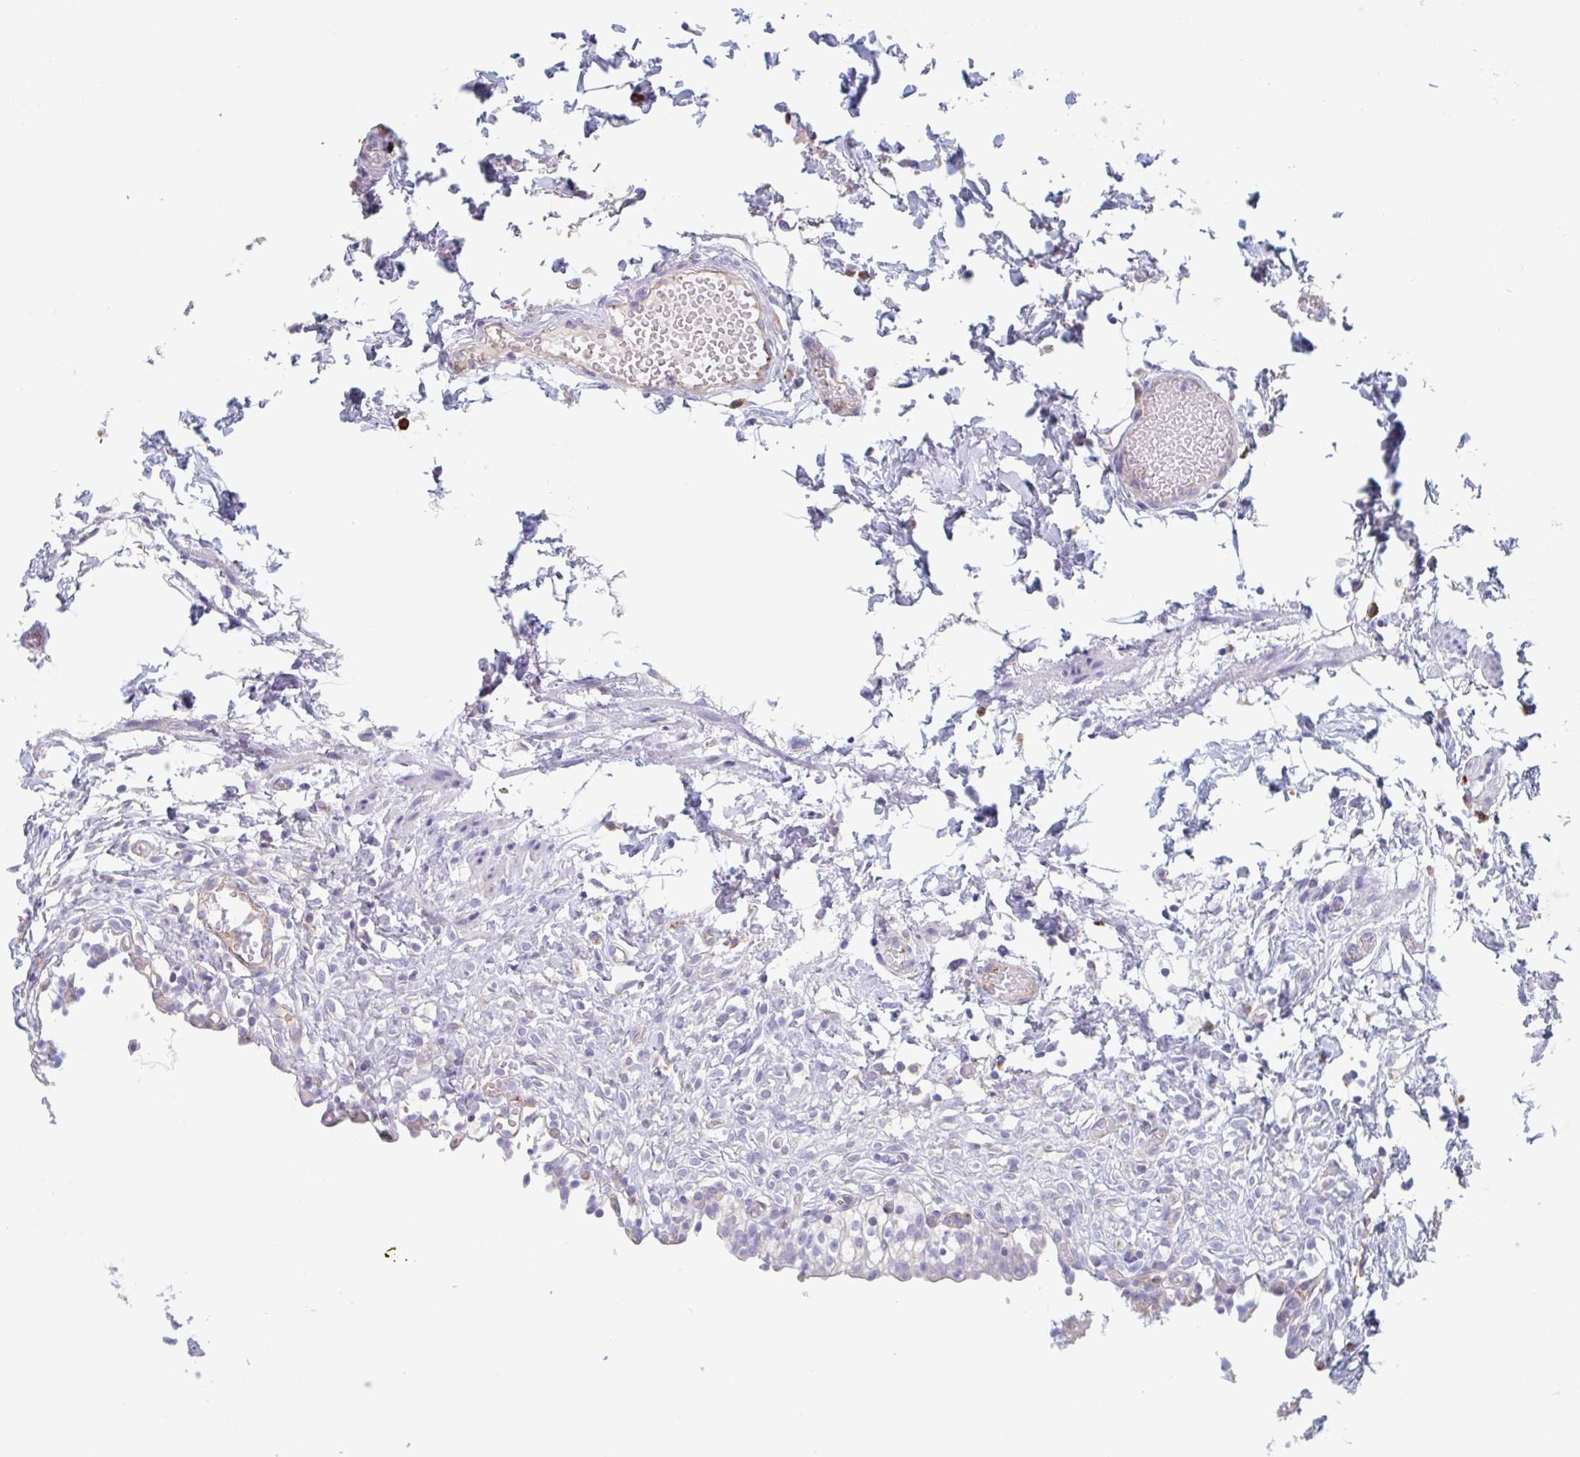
{"staining": {"intensity": "strong", "quantity": "25%-75%", "location": "cytoplasmic/membranous"}, "tissue": "urinary bladder", "cell_type": "Urothelial cells", "image_type": "normal", "snomed": [{"axis": "morphology", "description": "Normal tissue, NOS"}, {"axis": "topography", "description": "Urinary bladder"}, {"axis": "topography", "description": "Peripheral nerve tissue"}], "caption": "There is high levels of strong cytoplasmic/membranous positivity in urothelial cells of unremarkable urinary bladder, as demonstrated by immunohistochemical staining (brown color).", "gene": "MANBA", "patient": {"sex": "male", "age": 55}}